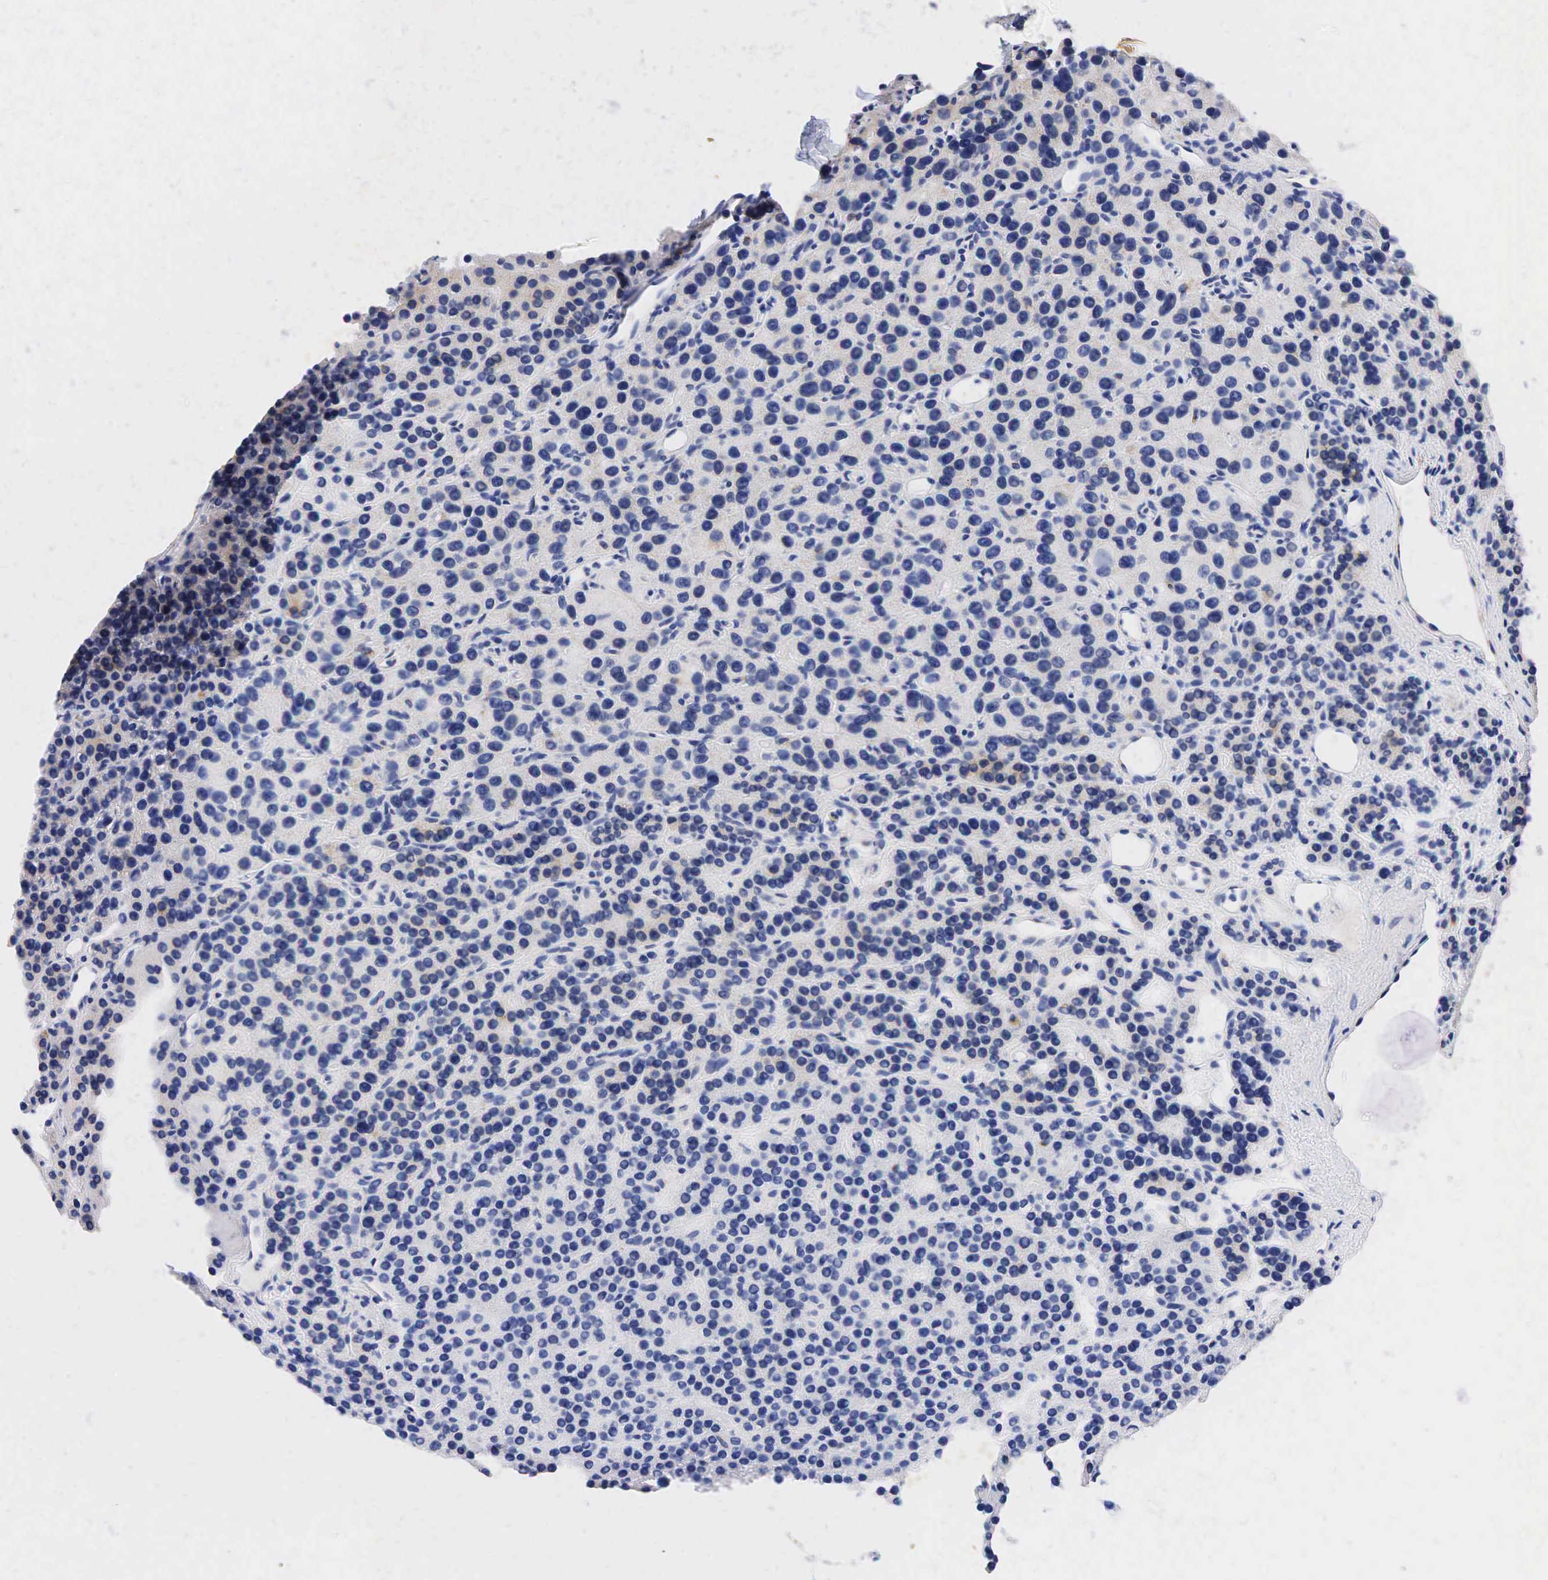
{"staining": {"intensity": "negative", "quantity": "none", "location": "none"}, "tissue": "parathyroid gland", "cell_type": "Glandular cells", "image_type": "normal", "snomed": [{"axis": "morphology", "description": "Normal tissue, NOS"}, {"axis": "topography", "description": "Parathyroid gland"}], "caption": "Glandular cells are negative for brown protein staining in normal parathyroid gland. The staining is performed using DAB brown chromogen with nuclei counter-stained in using hematoxylin.", "gene": "SYP", "patient": {"sex": "female", "age": 64}}